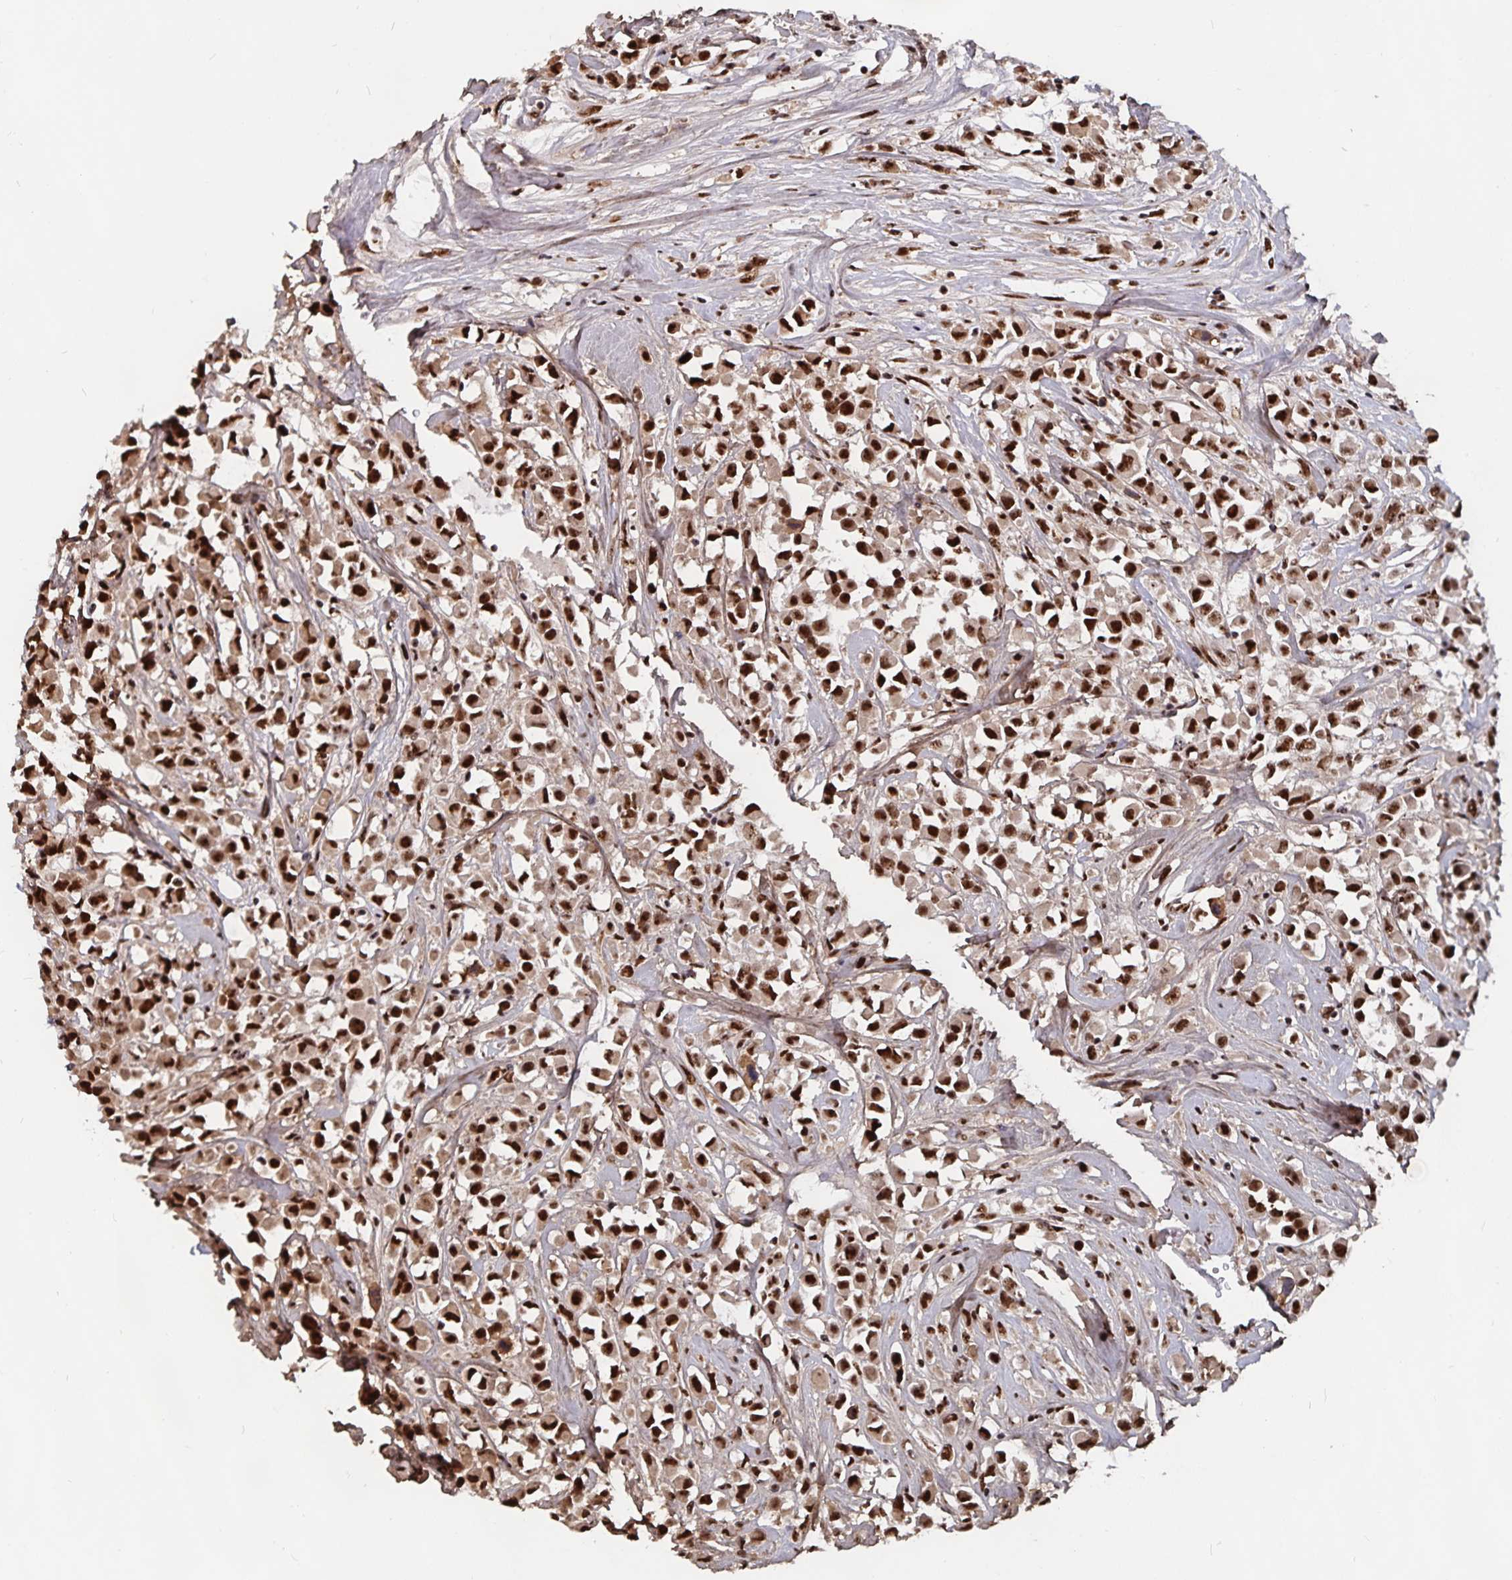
{"staining": {"intensity": "strong", "quantity": ">75%", "location": "nuclear"}, "tissue": "breast cancer", "cell_type": "Tumor cells", "image_type": "cancer", "snomed": [{"axis": "morphology", "description": "Duct carcinoma"}, {"axis": "topography", "description": "Breast"}], "caption": "This histopathology image exhibits intraductal carcinoma (breast) stained with immunohistochemistry to label a protein in brown. The nuclear of tumor cells show strong positivity for the protein. Nuclei are counter-stained blue.", "gene": "LAS1L", "patient": {"sex": "female", "age": 61}}